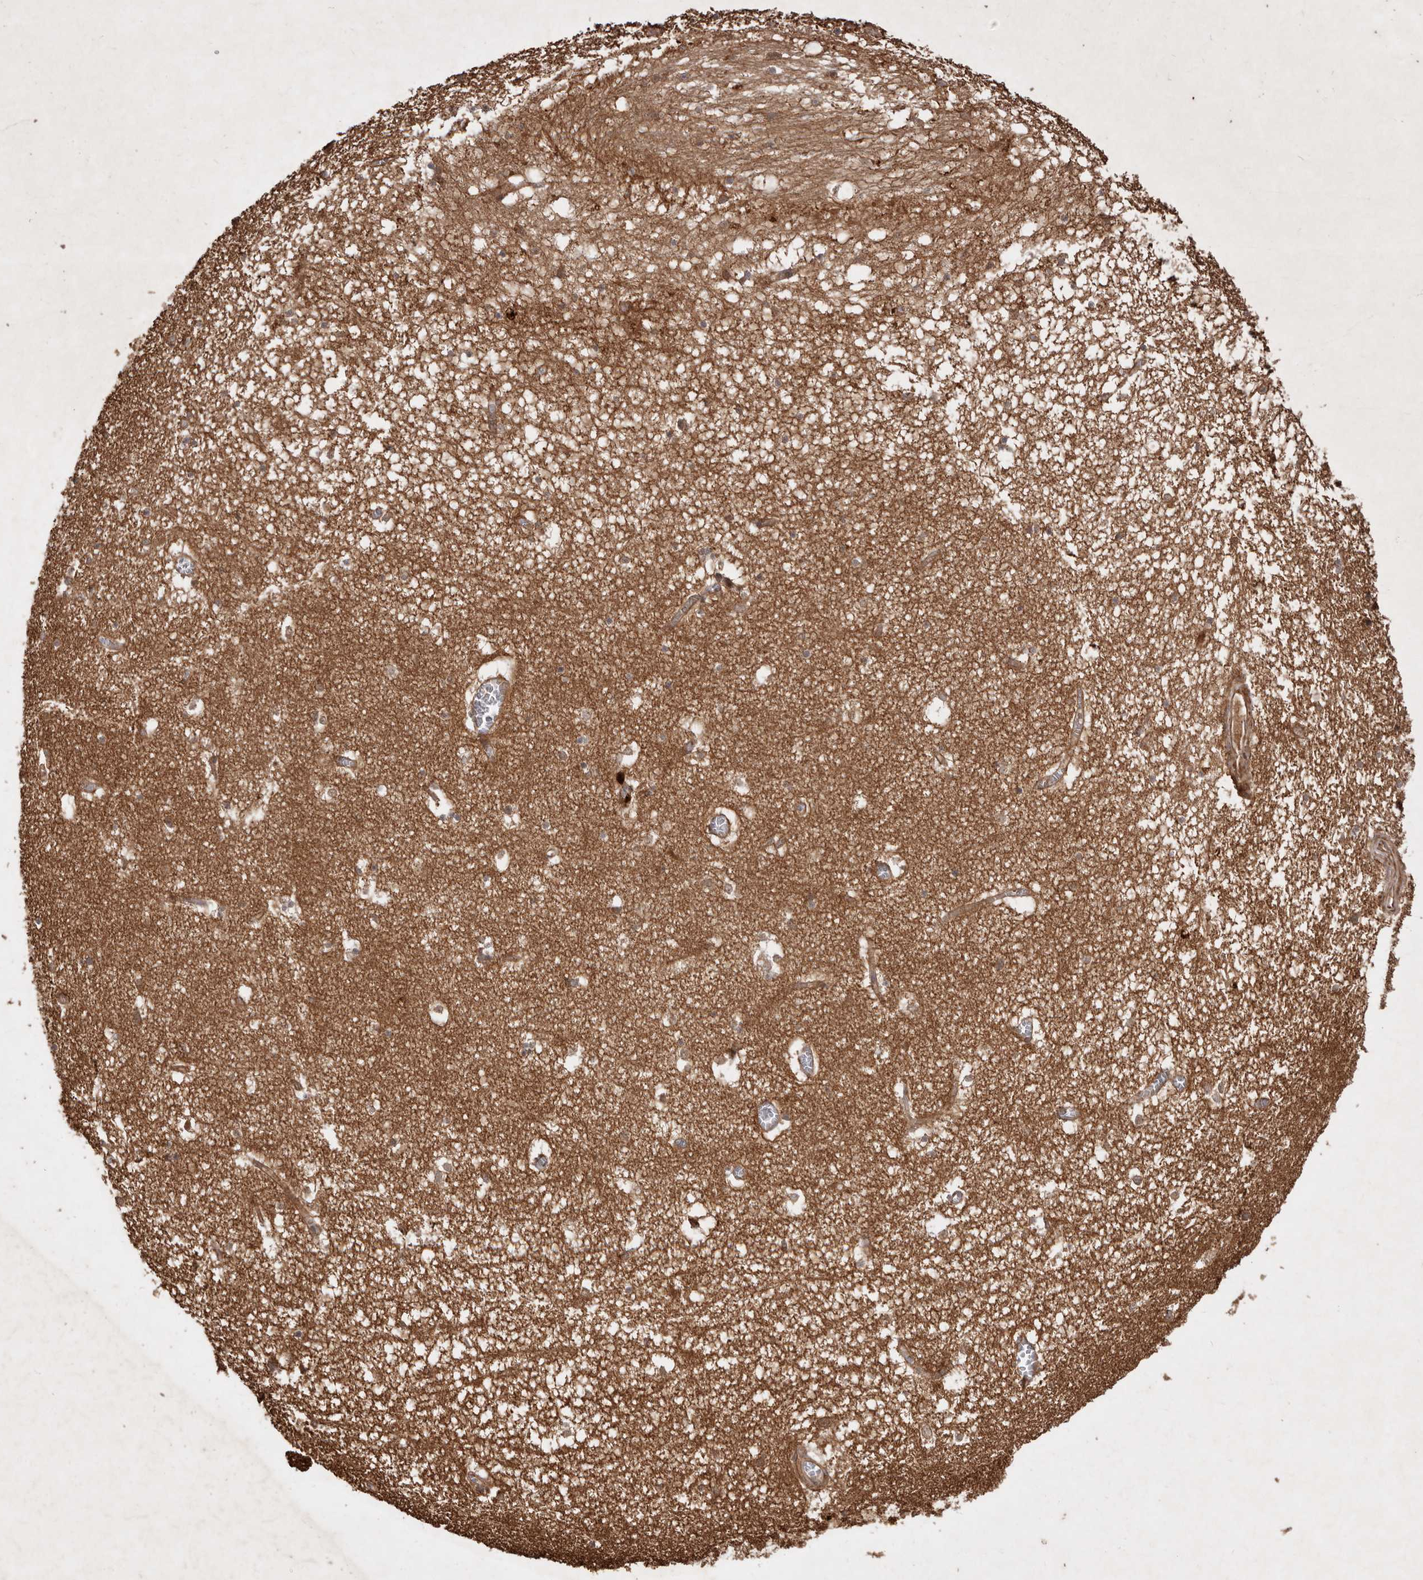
{"staining": {"intensity": "weak", "quantity": "<25%", "location": "cytoplasmic/membranous"}, "tissue": "hippocampus", "cell_type": "Glial cells", "image_type": "normal", "snomed": [{"axis": "morphology", "description": "Normal tissue, NOS"}, {"axis": "topography", "description": "Hippocampus"}], "caption": "There is no significant expression in glial cells of hippocampus. (DAB (3,3'-diaminobenzidine) immunohistochemistry, high magnification).", "gene": "STK36", "patient": {"sex": "female", "age": 64}}